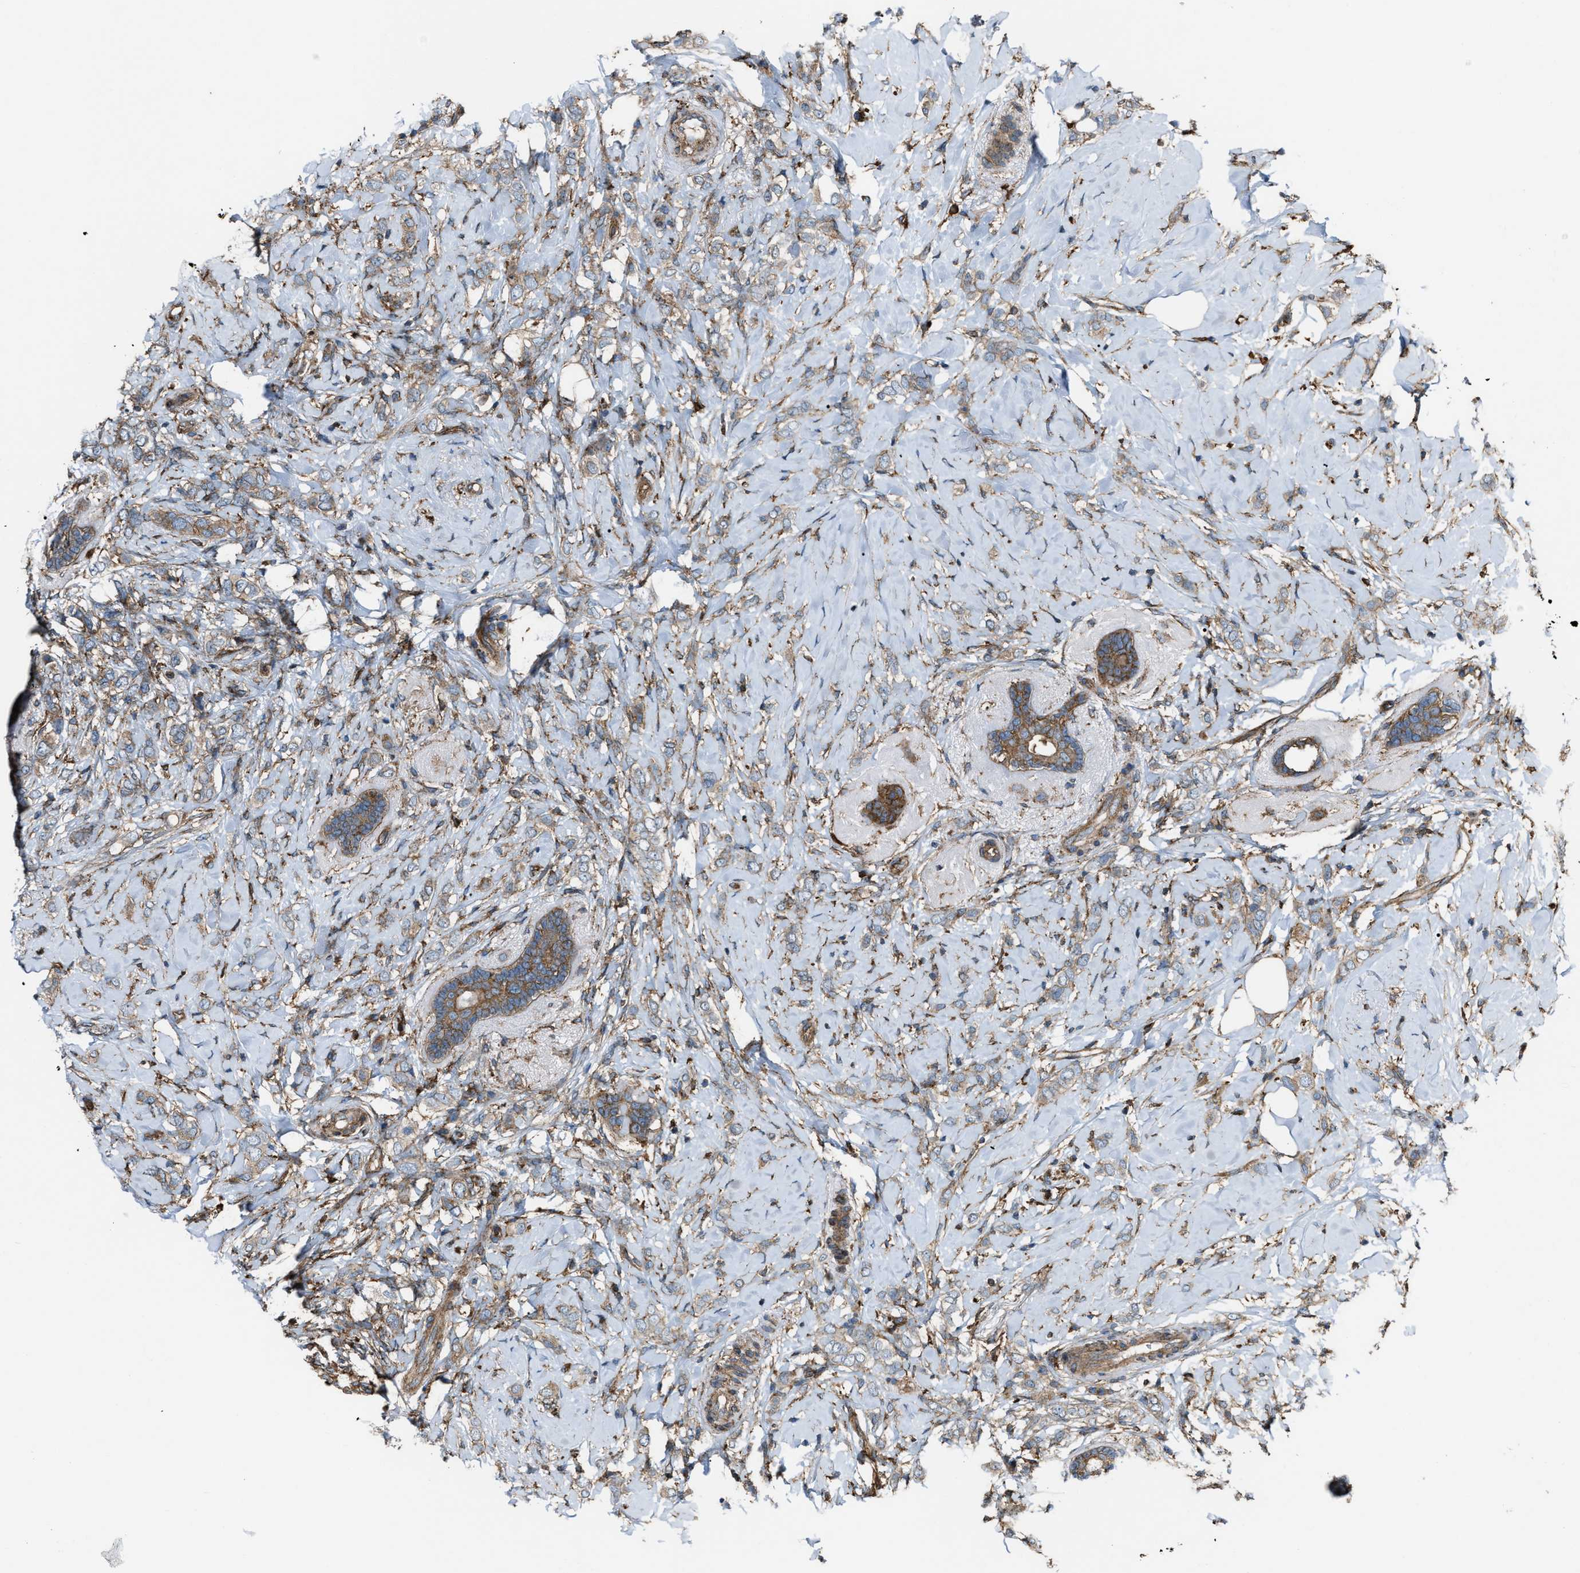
{"staining": {"intensity": "weak", "quantity": "25%-75%", "location": "cytoplasmic/membranous"}, "tissue": "breast cancer", "cell_type": "Tumor cells", "image_type": "cancer", "snomed": [{"axis": "morphology", "description": "Normal tissue, NOS"}, {"axis": "morphology", "description": "Lobular carcinoma"}, {"axis": "topography", "description": "Breast"}], "caption": "A photomicrograph of human lobular carcinoma (breast) stained for a protein exhibits weak cytoplasmic/membranous brown staining in tumor cells.", "gene": "PICALM", "patient": {"sex": "female", "age": 47}}